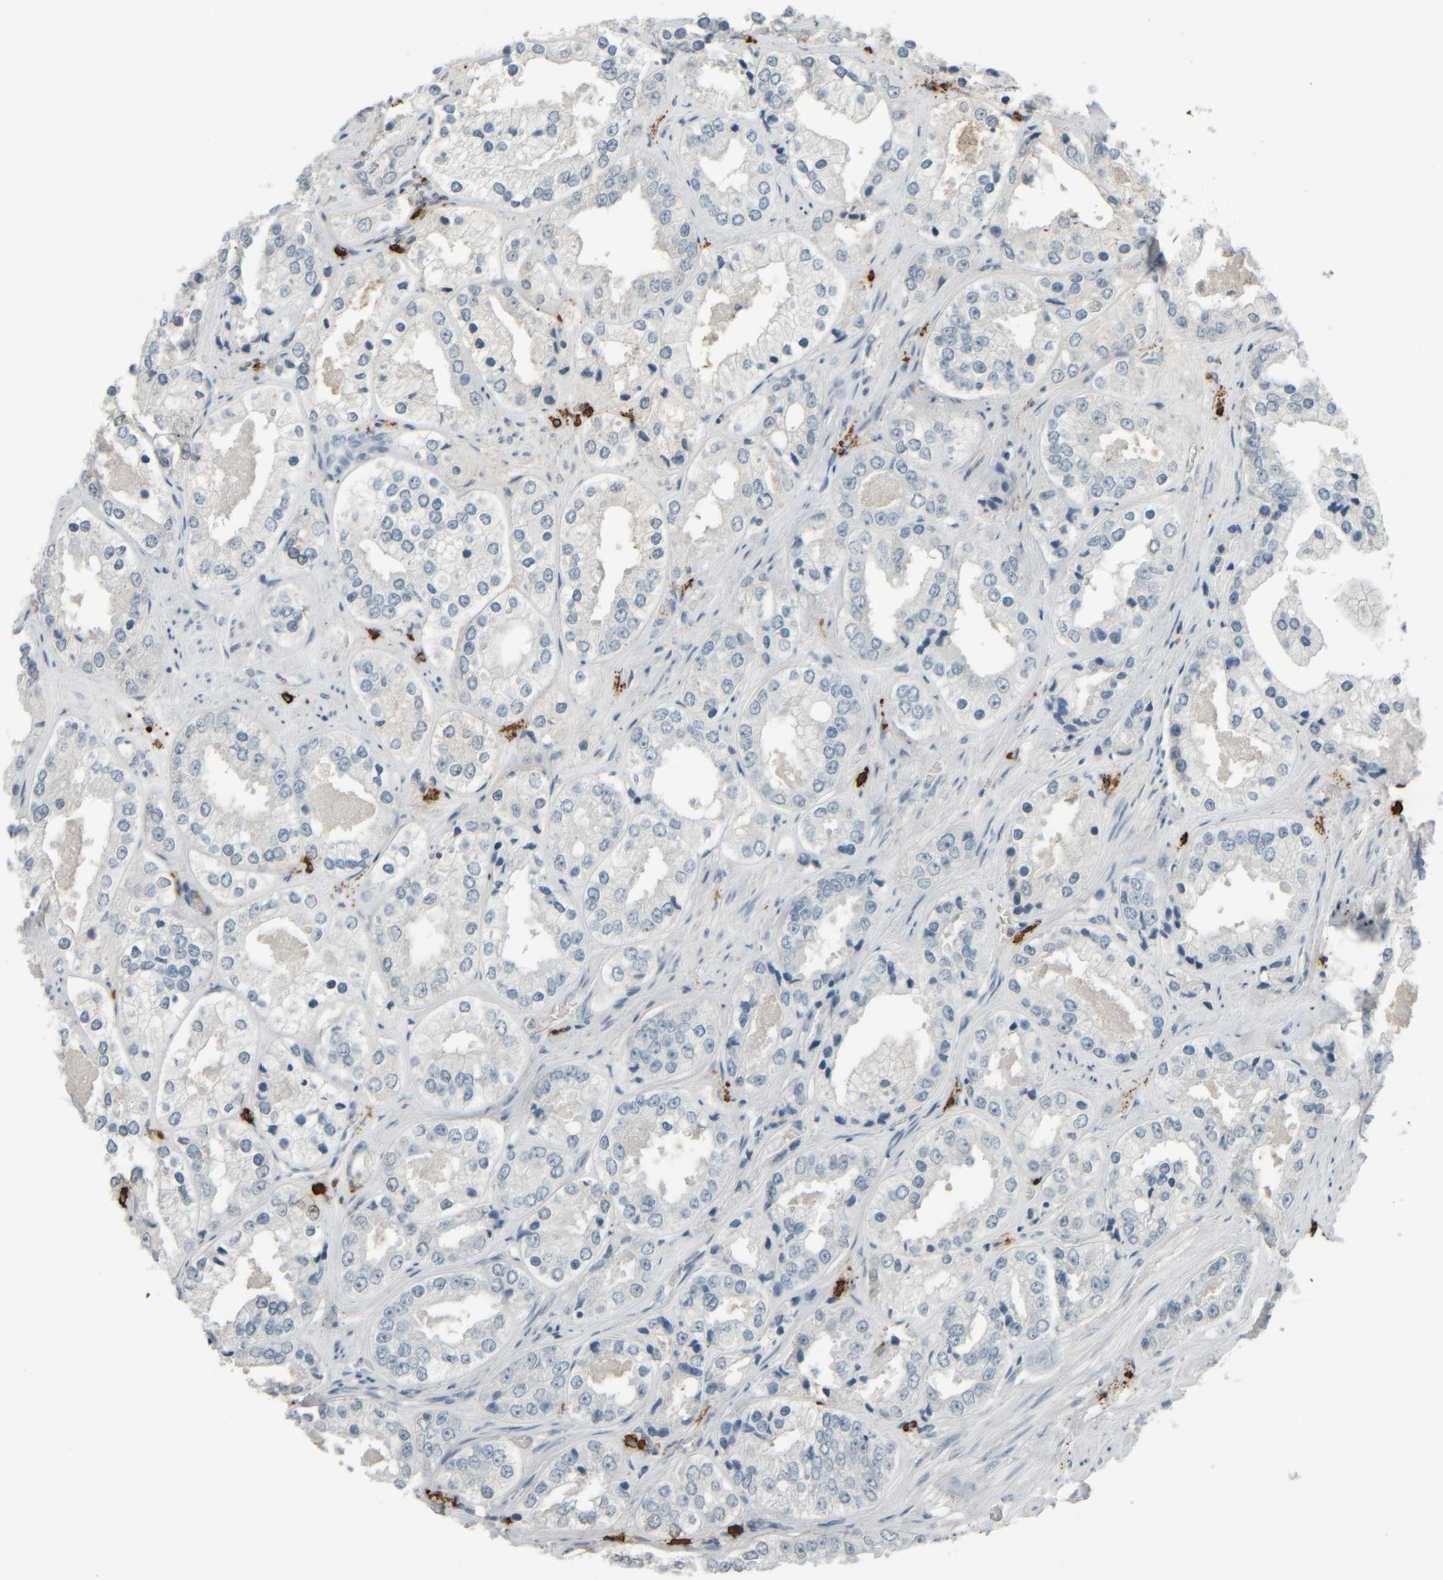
{"staining": {"intensity": "negative", "quantity": "none", "location": "none"}, "tissue": "prostate cancer", "cell_type": "Tumor cells", "image_type": "cancer", "snomed": [{"axis": "morphology", "description": "Adenocarcinoma, High grade"}, {"axis": "topography", "description": "Prostate"}], "caption": "High power microscopy histopathology image of an IHC photomicrograph of prostate cancer (adenocarcinoma (high-grade)), revealing no significant expression in tumor cells. The staining was performed using DAB (3,3'-diaminobenzidine) to visualize the protein expression in brown, while the nuclei were stained in blue with hematoxylin (Magnification: 20x).", "gene": "TPSAB1", "patient": {"sex": "male", "age": 61}}